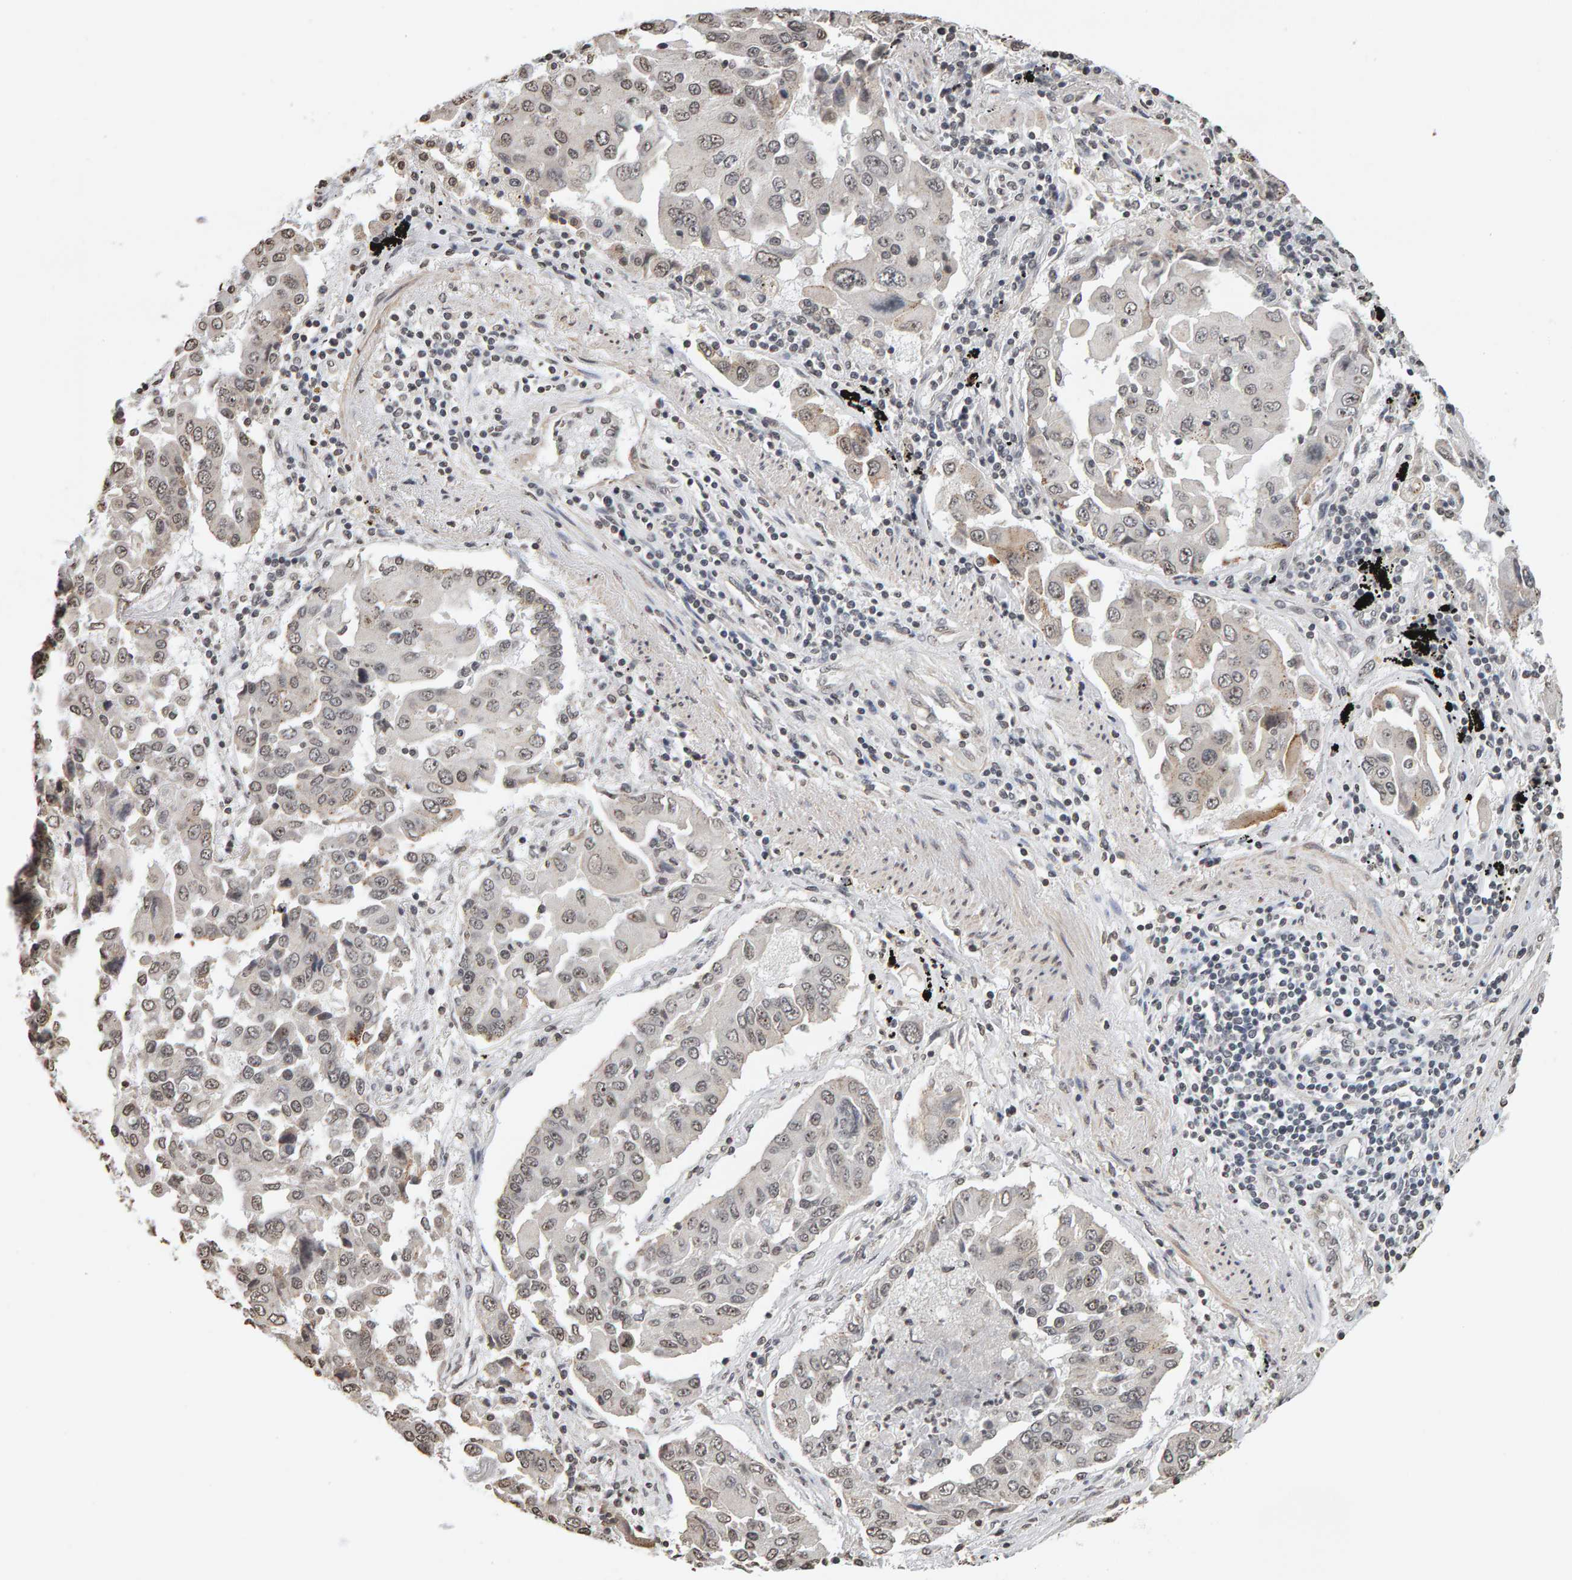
{"staining": {"intensity": "weak", "quantity": ">75%", "location": "nuclear"}, "tissue": "lung cancer", "cell_type": "Tumor cells", "image_type": "cancer", "snomed": [{"axis": "morphology", "description": "Adenocarcinoma, NOS"}, {"axis": "topography", "description": "Lung"}], "caption": "DAB (3,3'-diaminobenzidine) immunohistochemical staining of human lung cancer displays weak nuclear protein staining in about >75% of tumor cells.", "gene": "AFF4", "patient": {"sex": "female", "age": 65}}